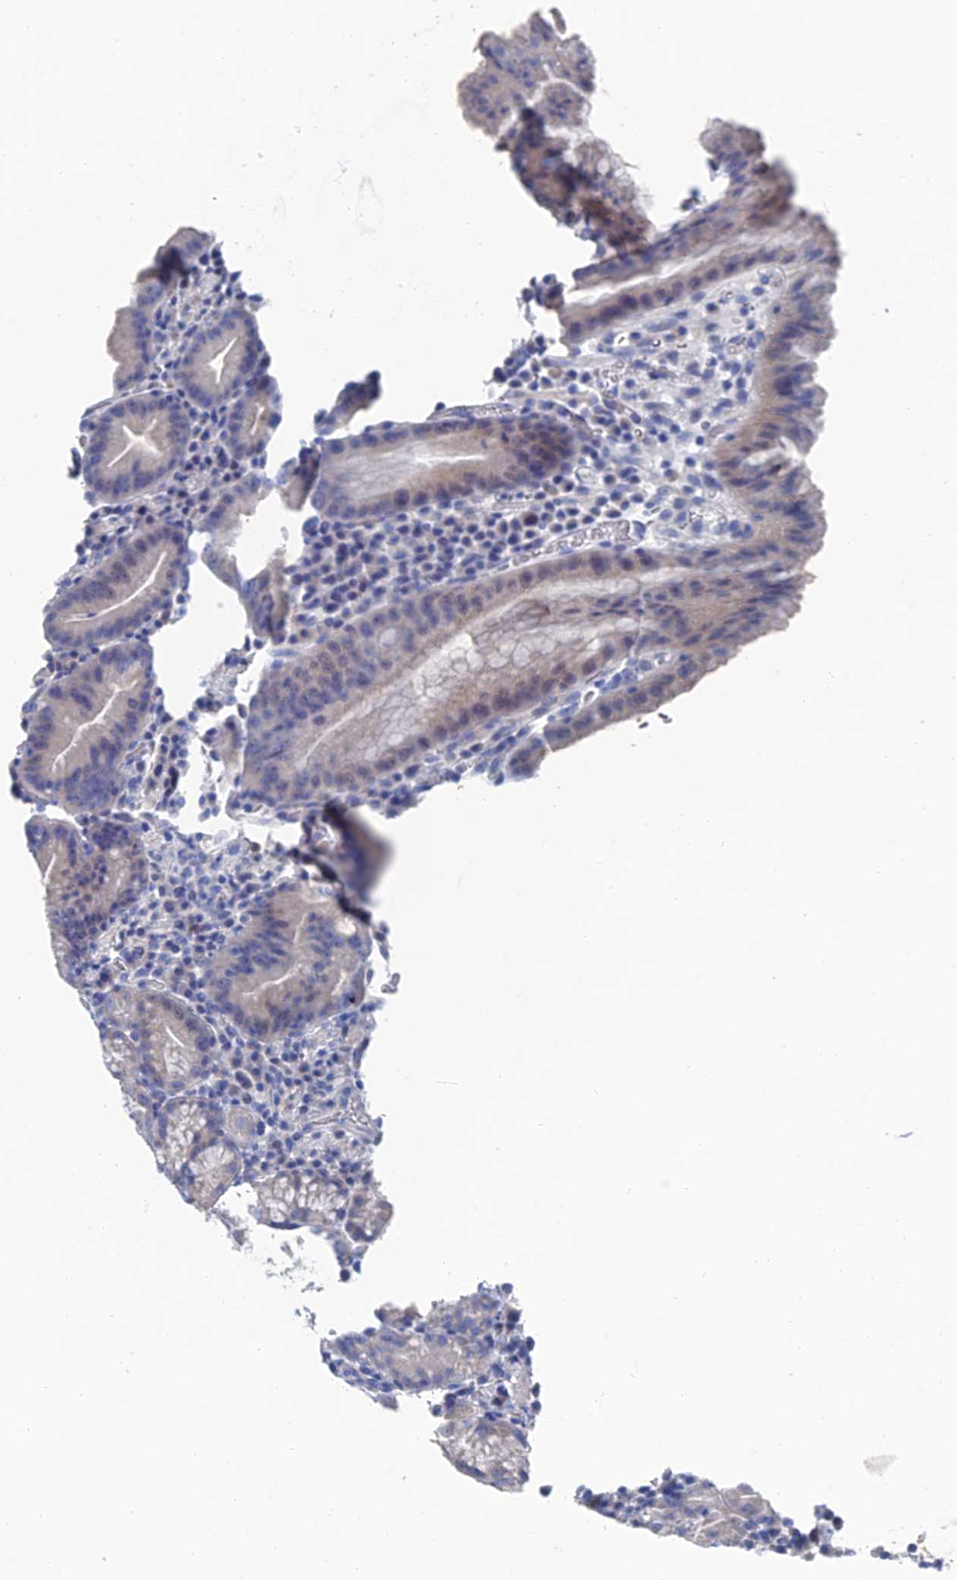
{"staining": {"intensity": "negative", "quantity": "none", "location": "none"}, "tissue": "stomach", "cell_type": "Glandular cells", "image_type": "normal", "snomed": [{"axis": "morphology", "description": "Normal tissue, NOS"}, {"axis": "morphology", "description": "Inflammation, NOS"}, {"axis": "topography", "description": "Stomach"}], "caption": "The immunohistochemistry (IHC) photomicrograph has no significant staining in glandular cells of stomach.", "gene": "GFAP", "patient": {"sex": "male", "age": 79}}